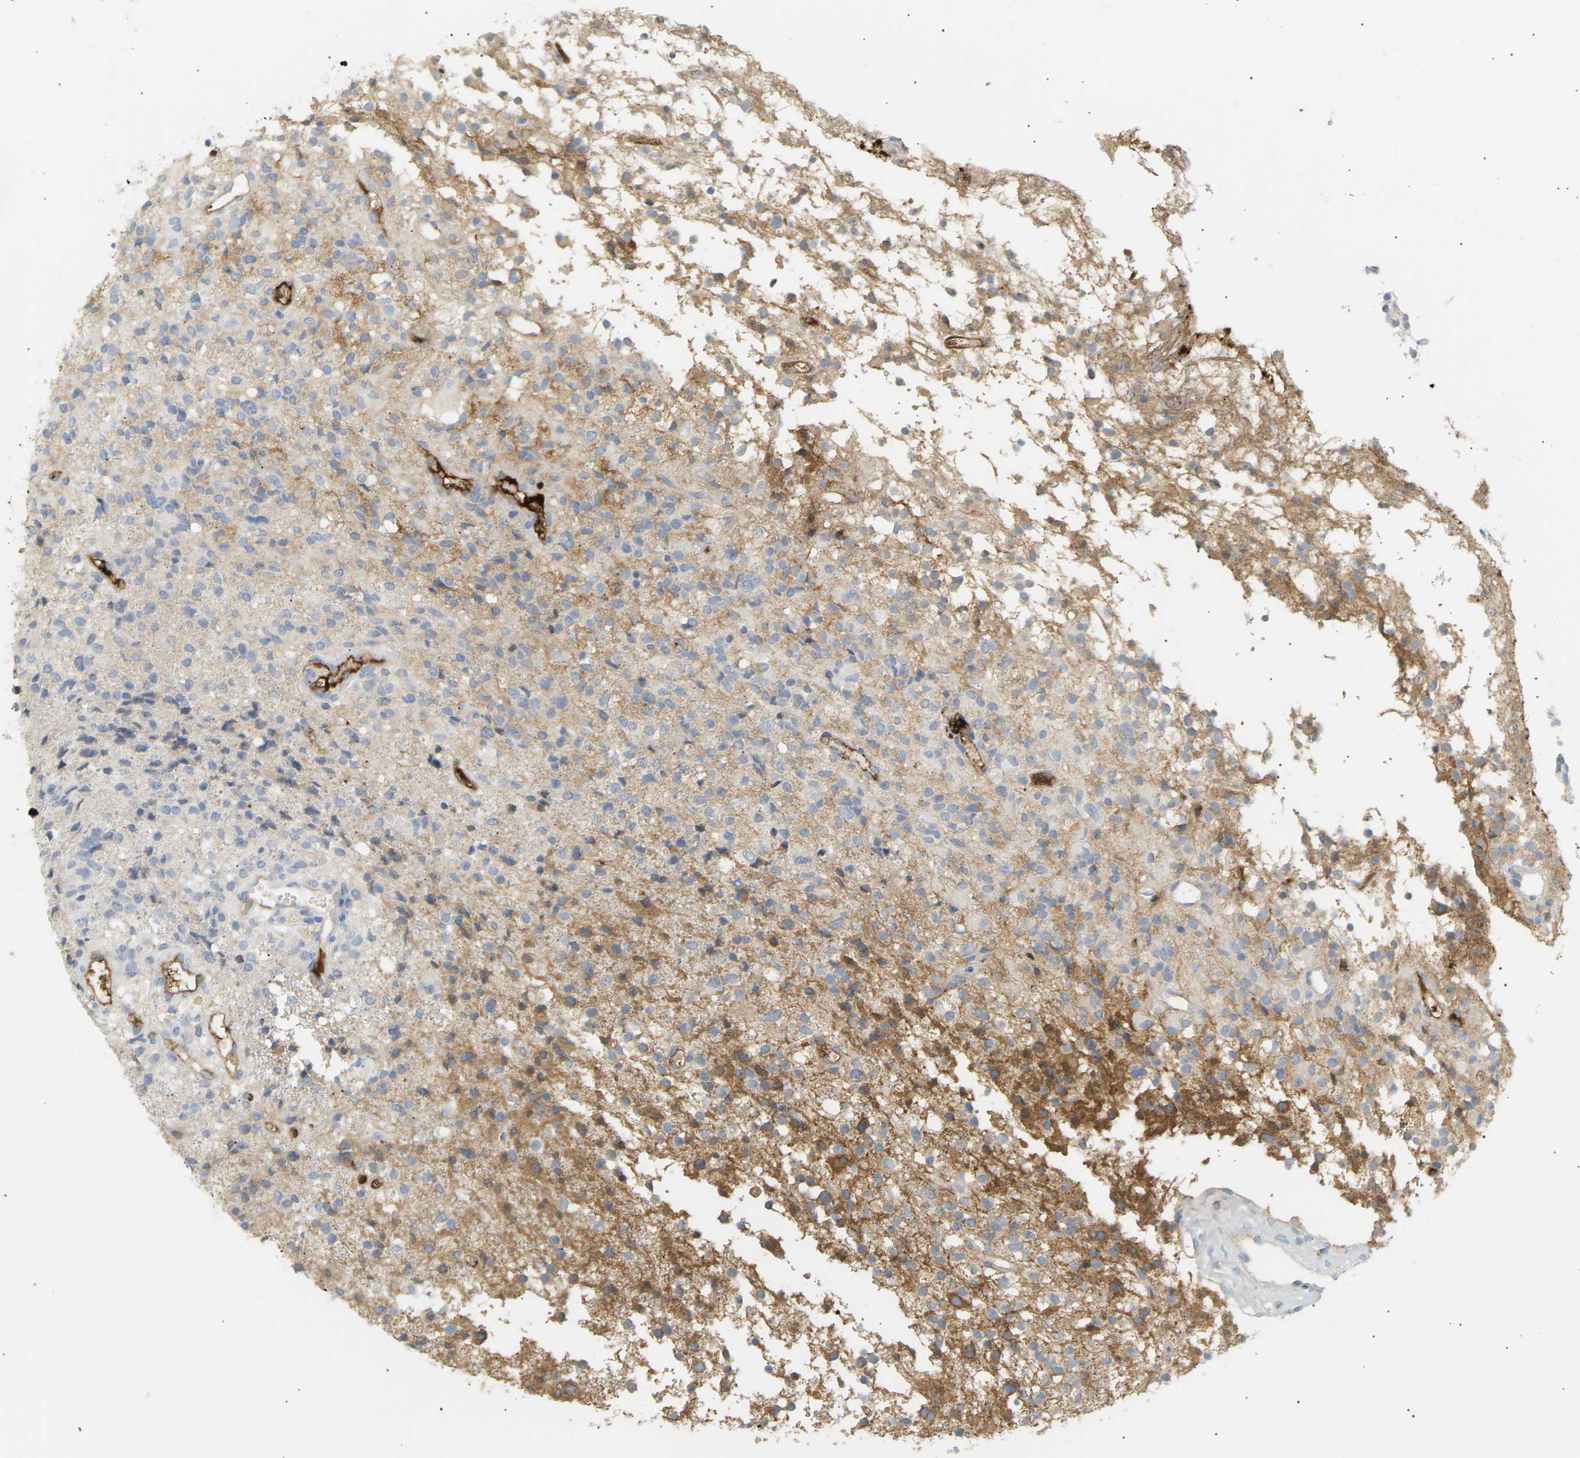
{"staining": {"intensity": "moderate", "quantity": "<25%", "location": "cytoplasmic/membranous"}, "tissue": "glioma", "cell_type": "Tumor cells", "image_type": "cancer", "snomed": [{"axis": "morphology", "description": "Glioma, malignant, High grade"}, {"axis": "topography", "description": "Brain"}], "caption": "A low amount of moderate cytoplasmic/membranous staining is identified in approximately <25% of tumor cells in glioma tissue.", "gene": "IGLC3", "patient": {"sex": "female", "age": 59}}